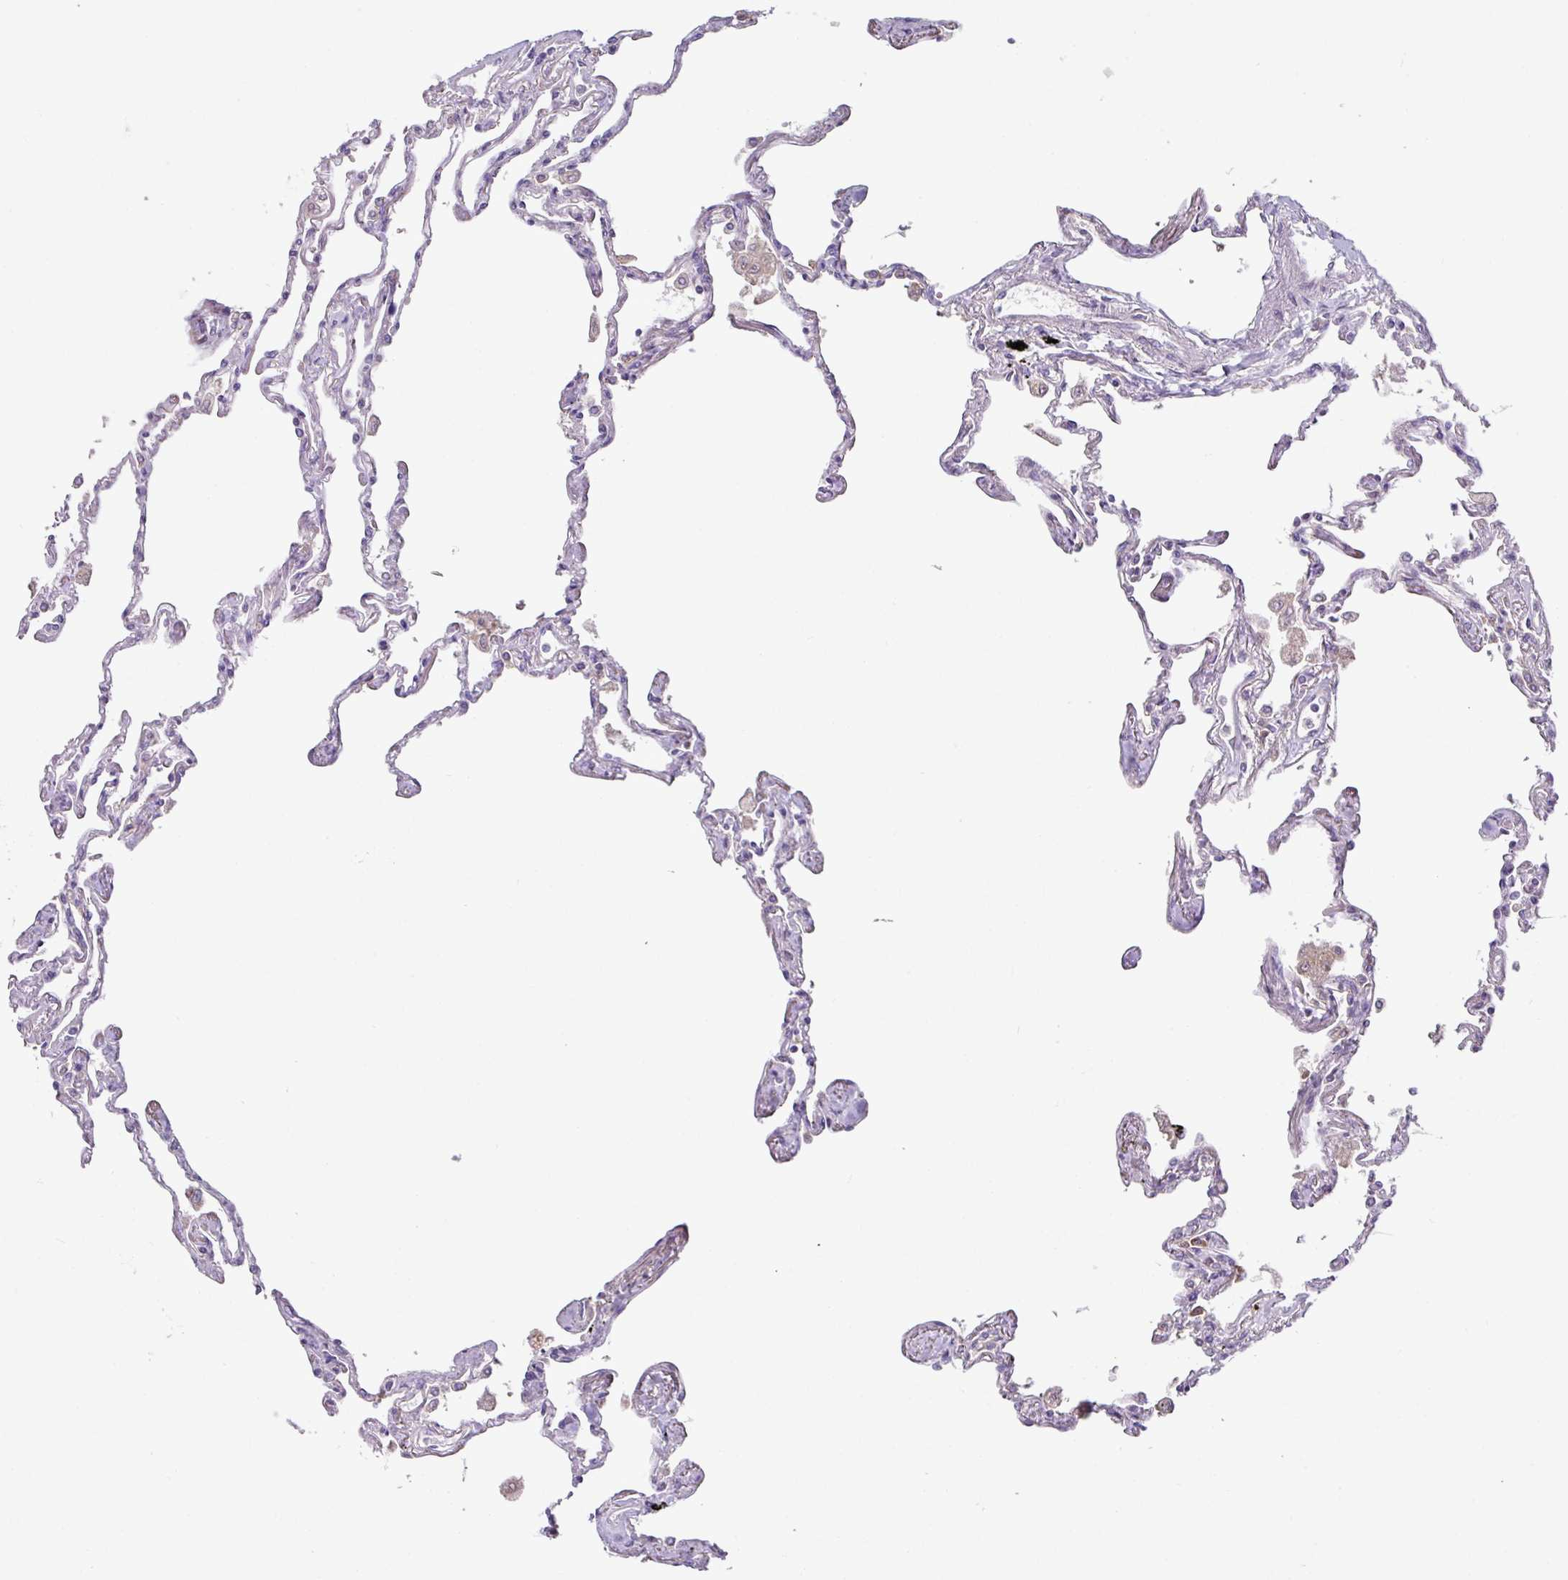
{"staining": {"intensity": "moderate", "quantity": "<25%", "location": "cytoplasmic/membranous"}, "tissue": "lung", "cell_type": "Alveolar cells", "image_type": "normal", "snomed": [{"axis": "morphology", "description": "Normal tissue, NOS"}, {"axis": "topography", "description": "Lung"}], "caption": "Immunohistochemical staining of benign lung shows moderate cytoplasmic/membranous protein expression in approximately <25% of alveolar cells. Ihc stains the protein in brown and the nuclei are stained blue.", "gene": "PLEKHH3", "patient": {"sex": "female", "age": 67}}